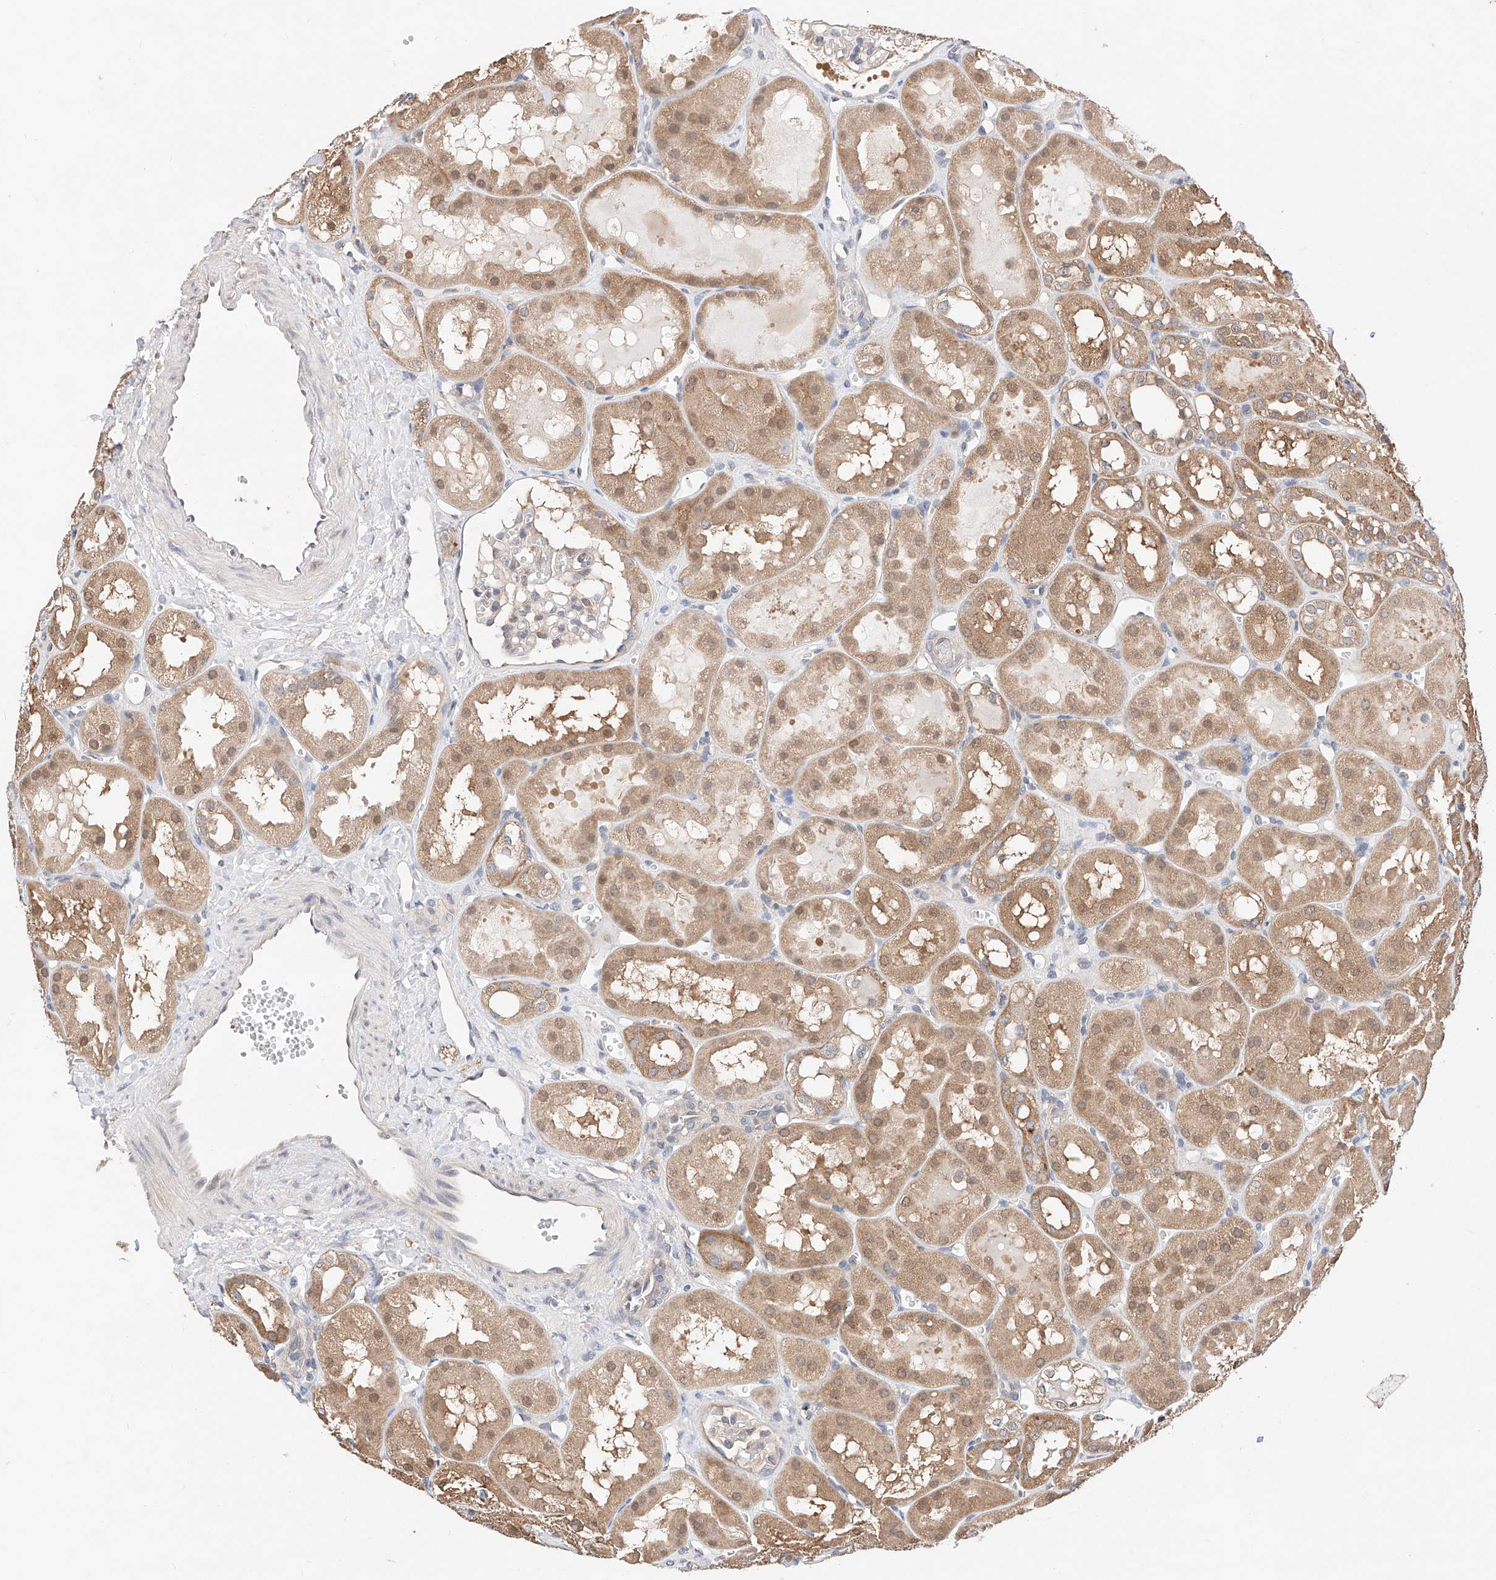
{"staining": {"intensity": "weak", "quantity": "<25%", "location": "cytoplasmic/membranous,nuclear"}, "tissue": "kidney", "cell_type": "Cells in glomeruli", "image_type": "normal", "snomed": [{"axis": "morphology", "description": "Normal tissue, NOS"}, {"axis": "topography", "description": "Kidney"}], "caption": "IHC image of benign human kidney stained for a protein (brown), which demonstrates no positivity in cells in glomeruli.", "gene": "ZSCAN4", "patient": {"sex": "male", "age": 16}}